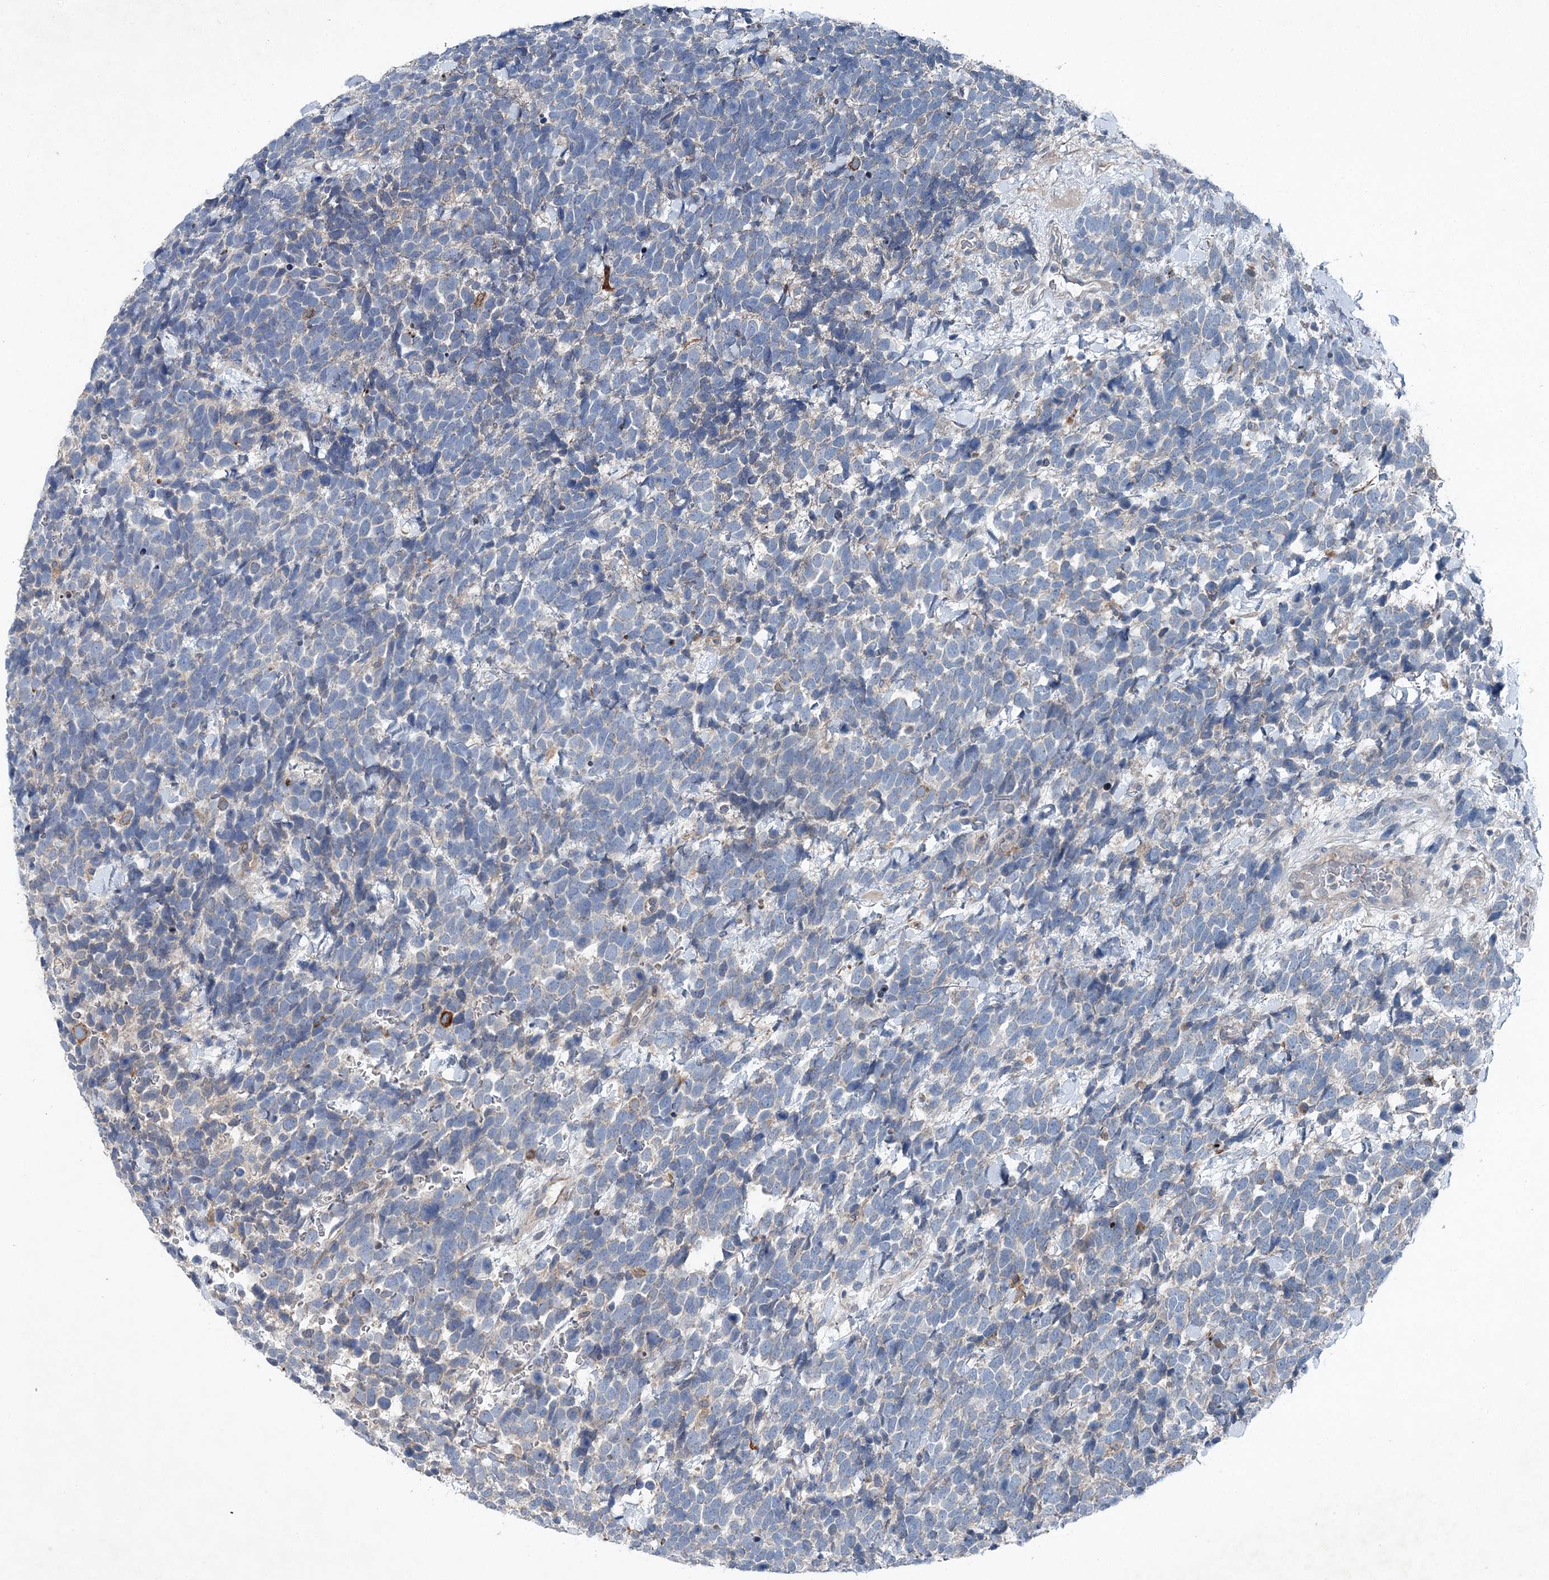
{"staining": {"intensity": "negative", "quantity": "none", "location": "none"}, "tissue": "urothelial cancer", "cell_type": "Tumor cells", "image_type": "cancer", "snomed": [{"axis": "morphology", "description": "Urothelial carcinoma, High grade"}, {"axis": "topography", "description": "Urinary bladder"}], "caption": "Immunohistochemical staining of human urothelial cancer shows no significant staining in tumor cells.", "gene": "SPOPL", "patient": {"sex": "female", "age": 82}}